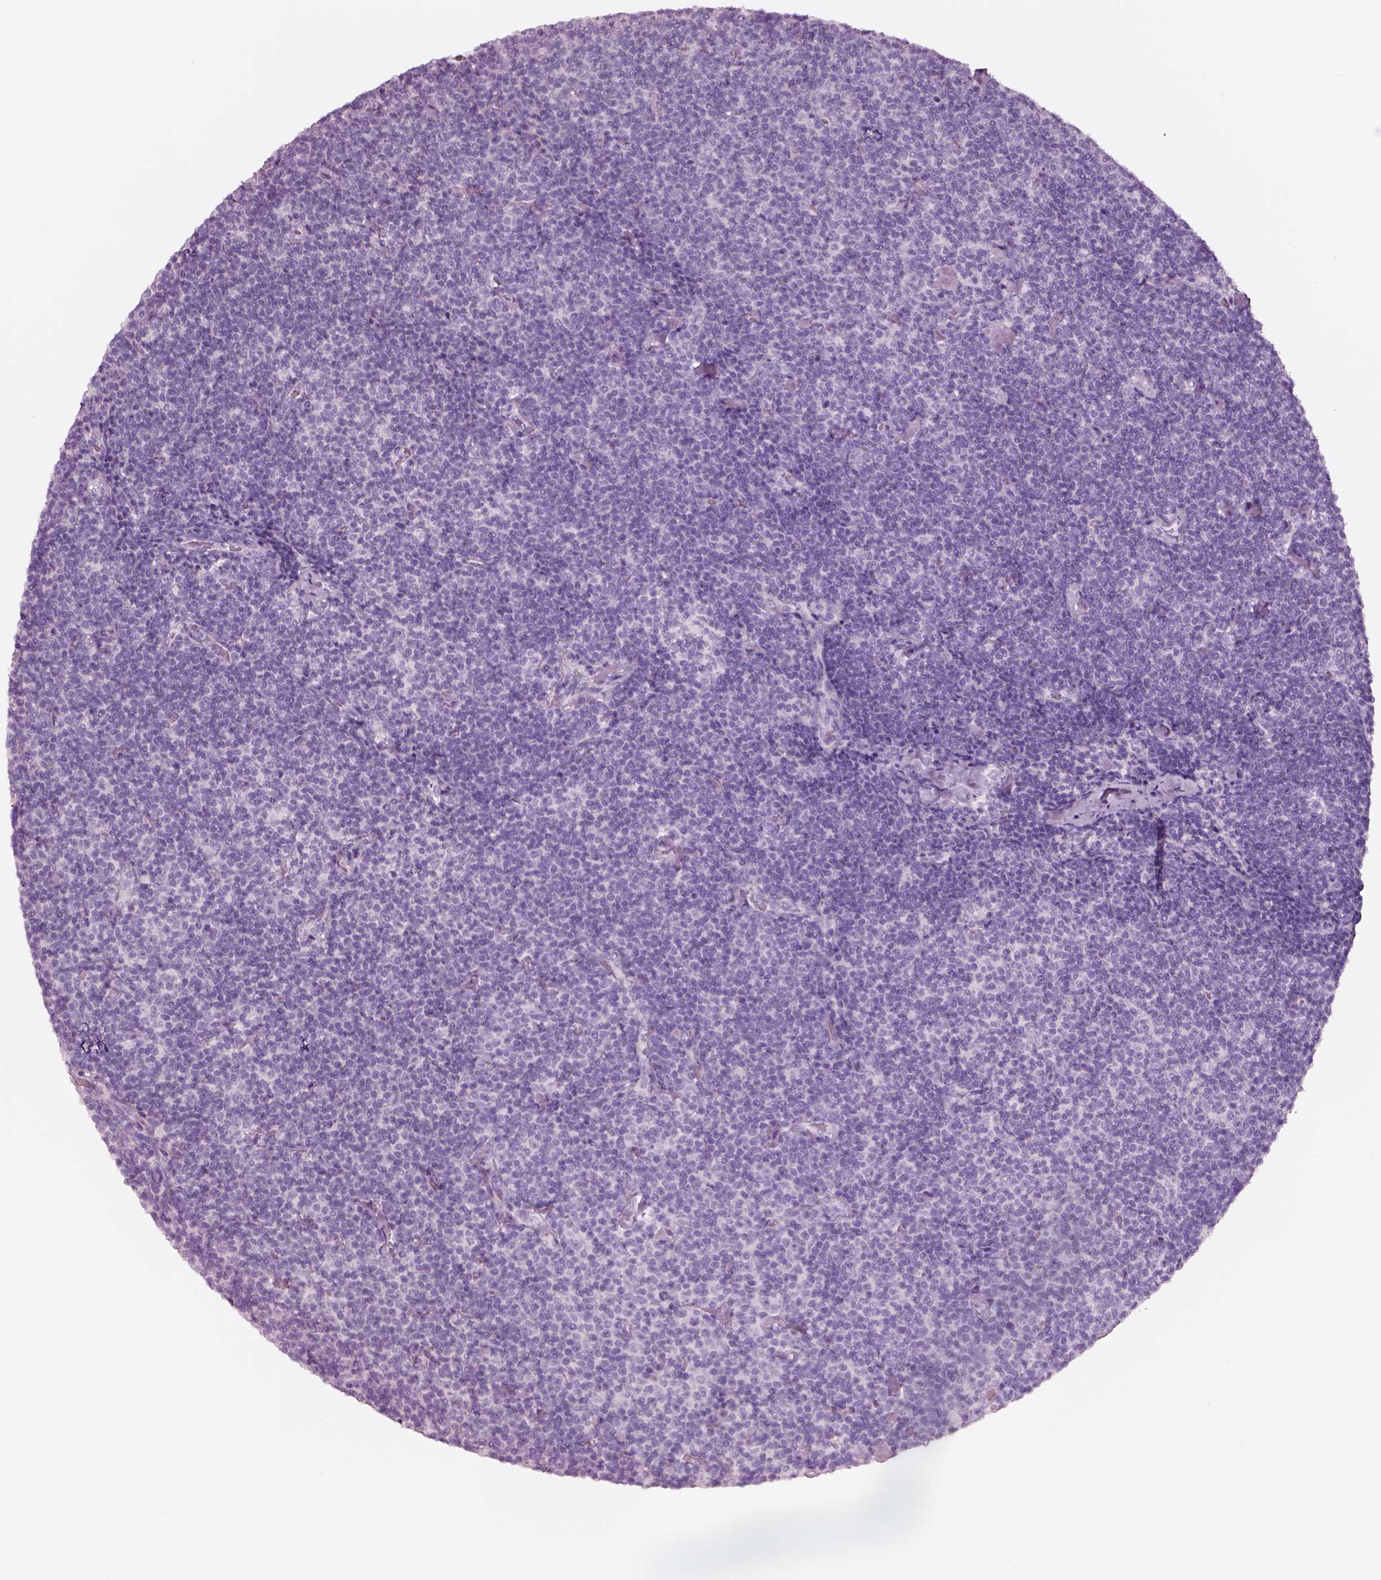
{"staining": {"intensity": "negative", "quantity": "none", "location": "none"}, "tissue": "lymphoma", "cell_type": "Tumor cells", "image_type": "cancer", "snomed": [{"axis": "morphology", "description": "Malignant lymphoma, non-Hodgkin's type, Low grade"}, {"axis": "topography", "description": "Lymph node"}], "caption": "There is no significant positivity in tumor cells of lymphoma.", "gene": "PNOC", "patient": {"sex": "male", "age": 81}}